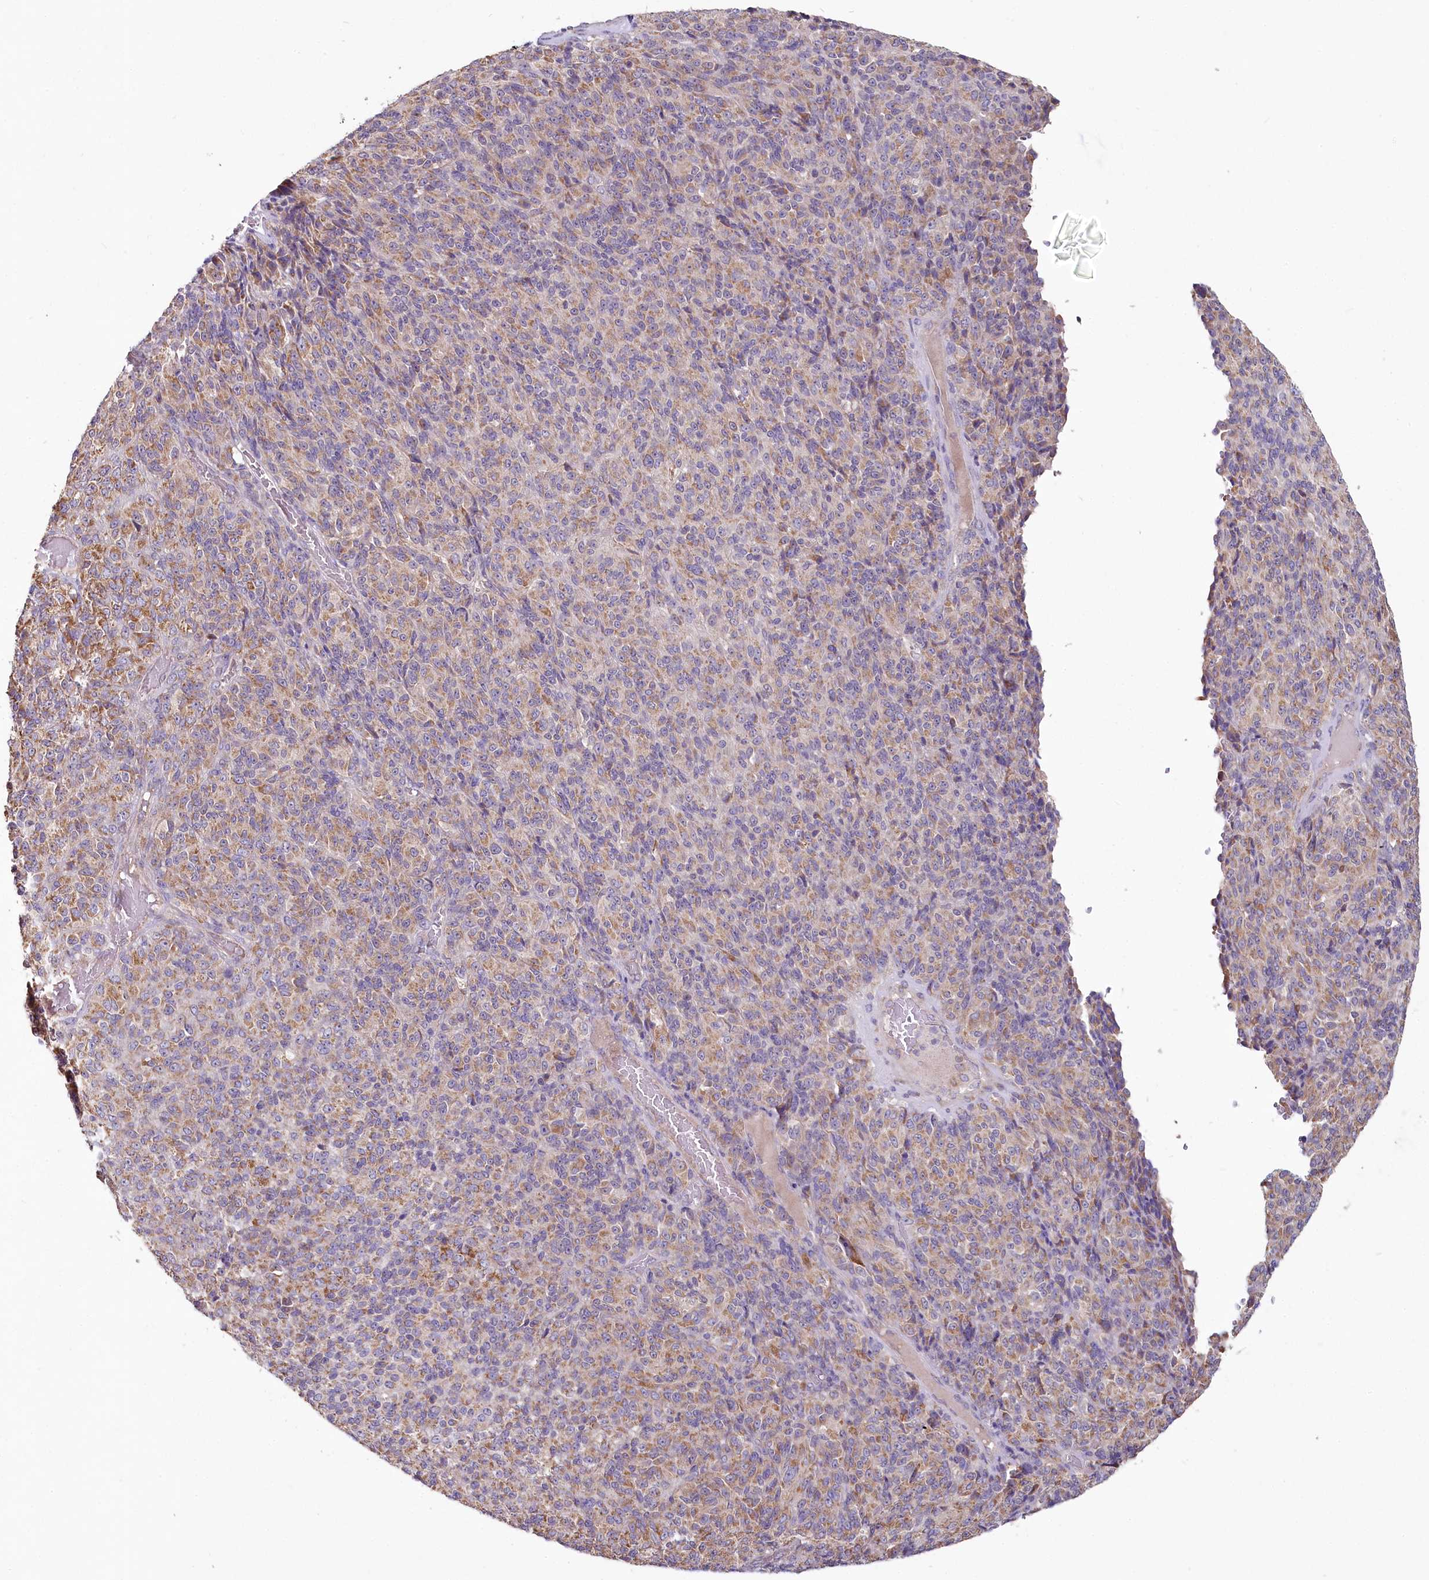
{"staining": {"intensity": "moderate", "quantity": "25%-75%", "location": "cytoplasmic/membranous"}, "tissue": "melanoma", "cell_type": "Tumor cells", "image_type": "cancer", "snomed": [{"axis": "morphology", "description": "Malignant melanoma, Metastatic site"}, {"axis": "topography", "description": "Brain"}], "caption": "Brown immunohistochemical staining in melanoma shows moderate cytoplasmic/membranous staining in approximately 25%-75% of tumor cells.", "gene": "ACOX2", "patient": {"sex": "female", "age": 56}}